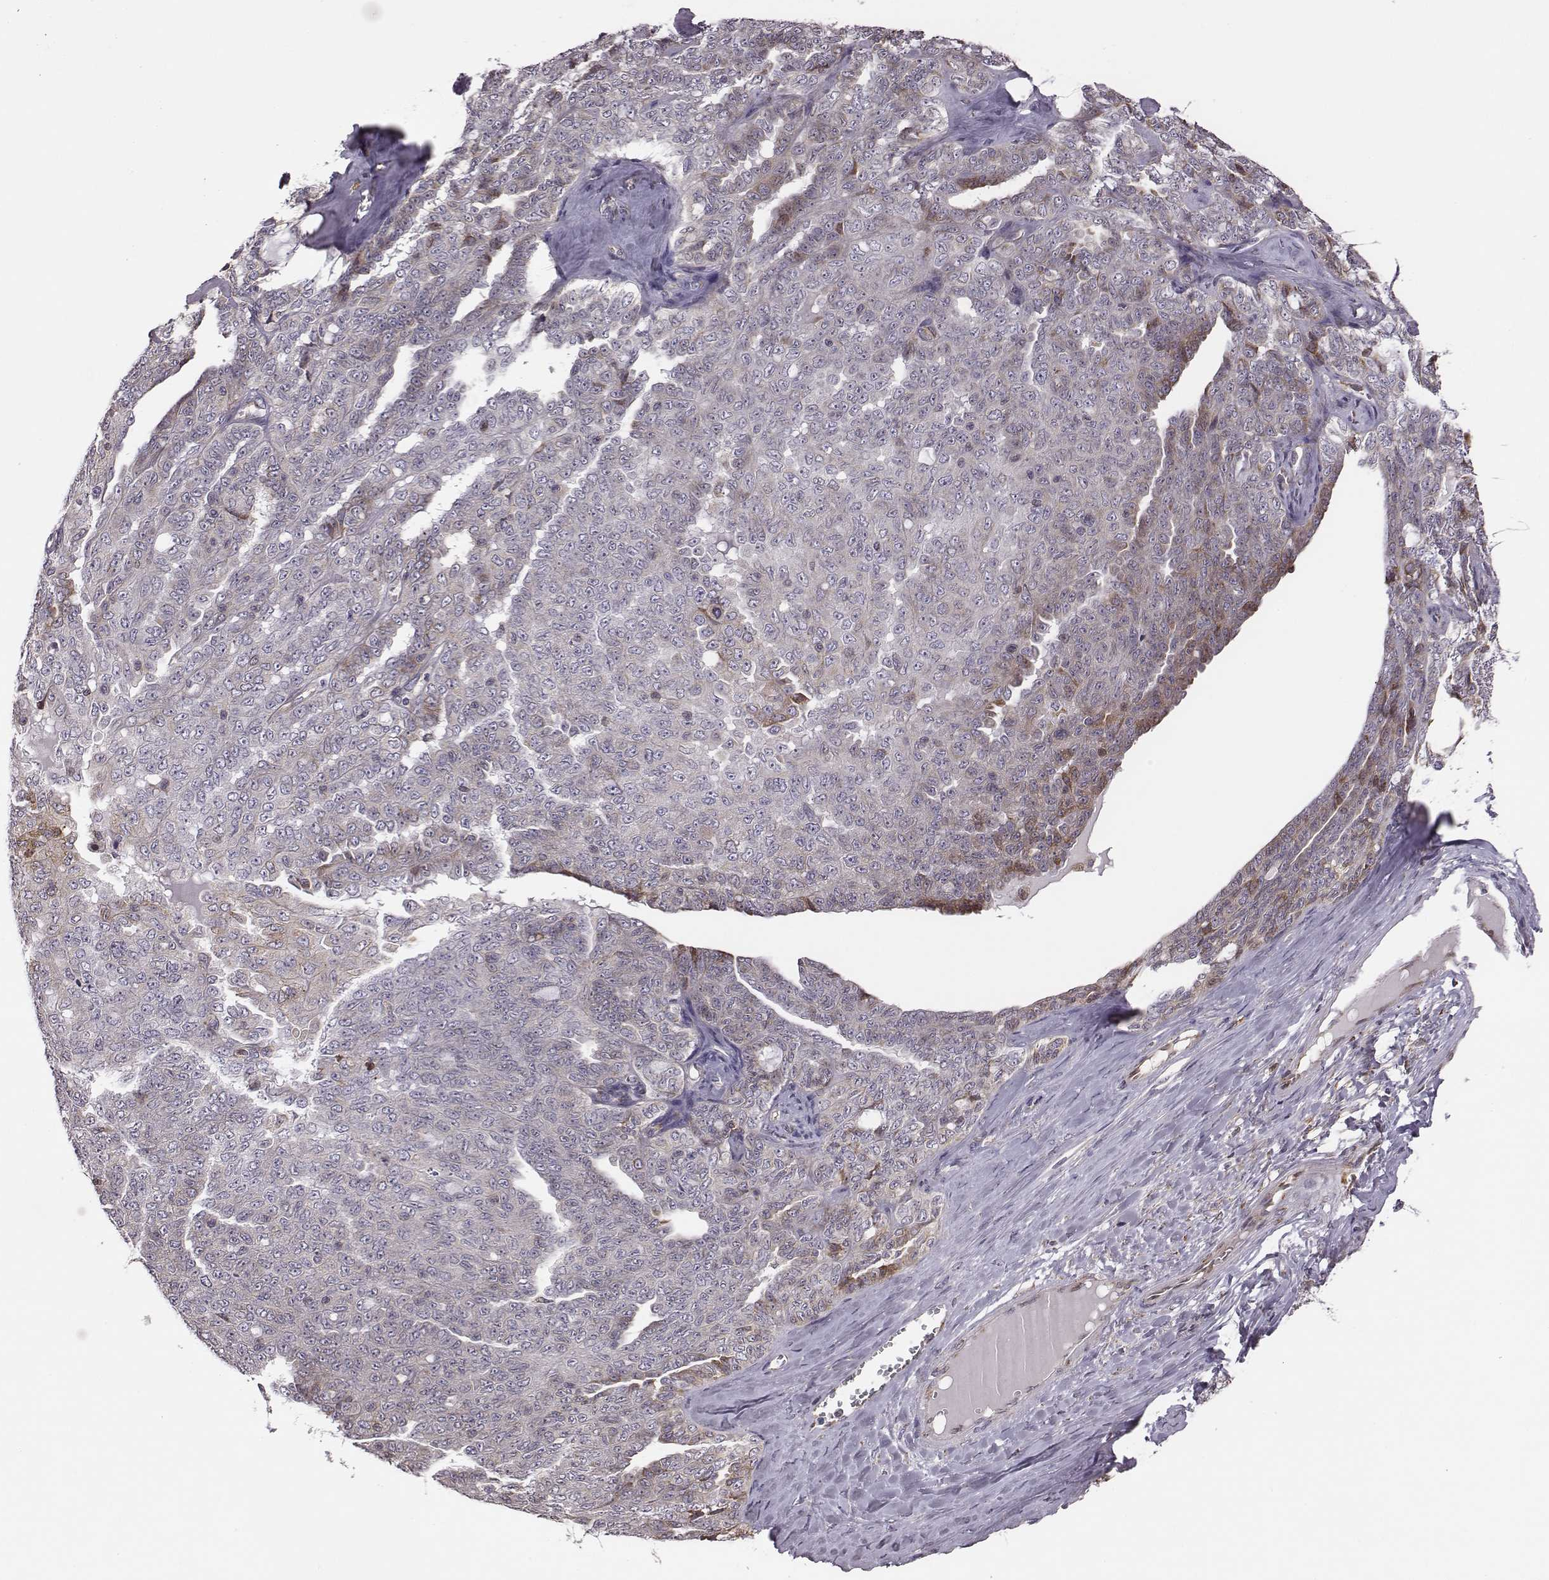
{"staining": {"intensity": "moderate", "quantity": "<25%", "location": "cytoplasmic/membranous"}, "tissue": "ovarian cancer", "cell_type": "Tumor cells", "image_type": "cancer", "snomed": [{"axis": "morphology", "description": "Cystadenocarcinoma, serous, NOS"}, {"axis": "topography", "description": "Ovary"}], "caption": "Approximately <25% of tumor cells in human ovarian cancer (serous cystadenocarcinoma) display moderate cytoplasmic/membranous protein expression as visualized by brown immunohistochemical staining.", "gene": "SELENOI", "patient": {"sex": "female", "age": 71}}